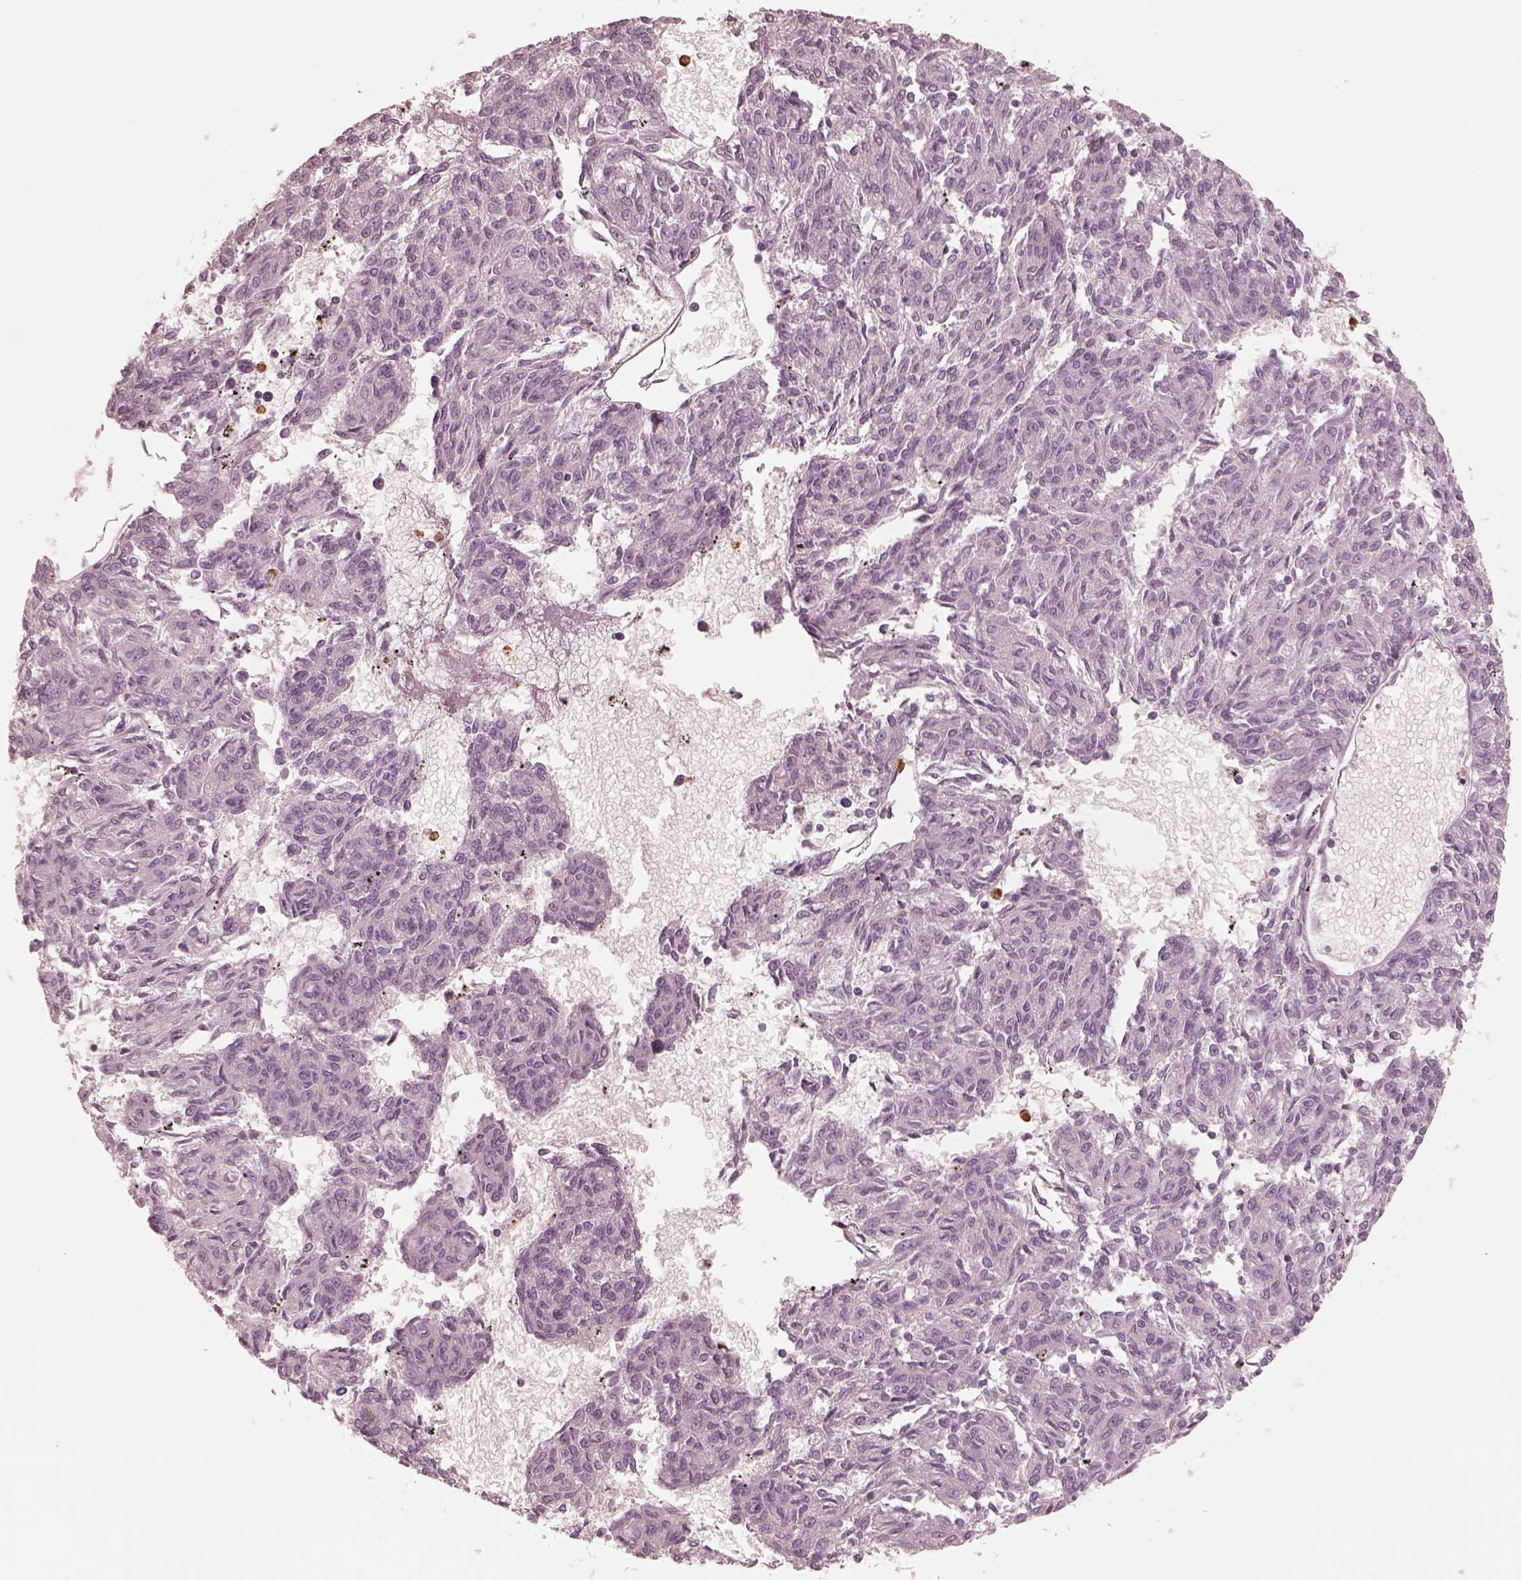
{"staining": {"intensity": "negative", "quantity": "none", "location": "none"}, "tissue": "melanoma", "cell_type": "Tumor cells", "image_type": "cancer", "snomed": [{"axis": "morphology", "description": "Malignant melanoma, NOS"}, {"axis": "topography", "description": "Skin"}], "caption": "Immunohistochemistry (IHC) image of neoplastic tissue: melanoma stained with DAB exhibits no significant protein expression in tumor cells.", "gene": "GPRIN1", "patient": {"sex": "female", "age": 72}}